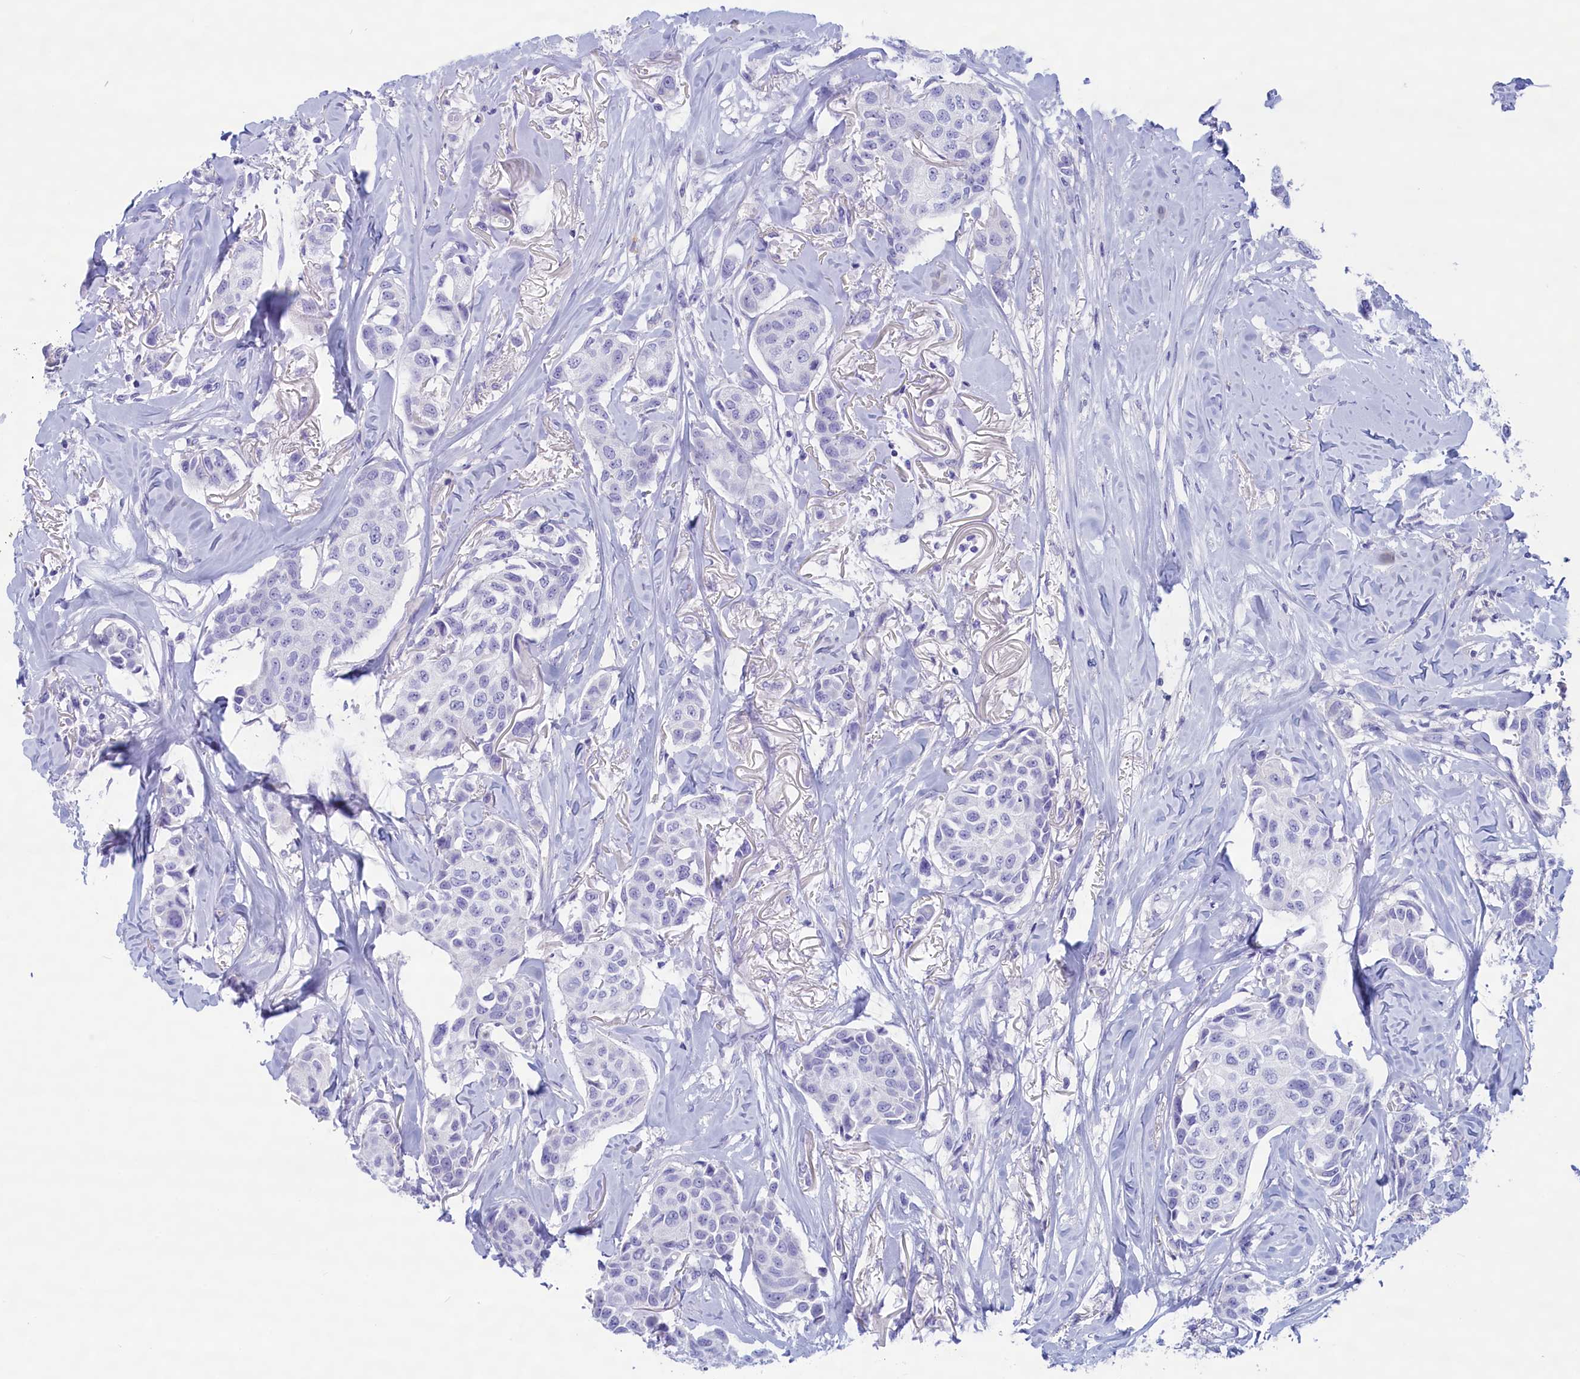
{"staining": {"intensity": "negative", "quantity": "none", "location": "none"}, "tissue": "breast cancer", "cell_type": "Tumor cells", "image_type": "cancer", "snomed": [{"axis": "morphology", "description": "Duct carcinoma"}, {"axis": "topography", "description": "Breast"}], "caption": "A photomicrograph of invasive ductal carcinoma (breast) stained for a protein shows no brown staining in tumor cells.", "gene": "MPV17L2", "patient": {"sex": "female", "age": 80}}